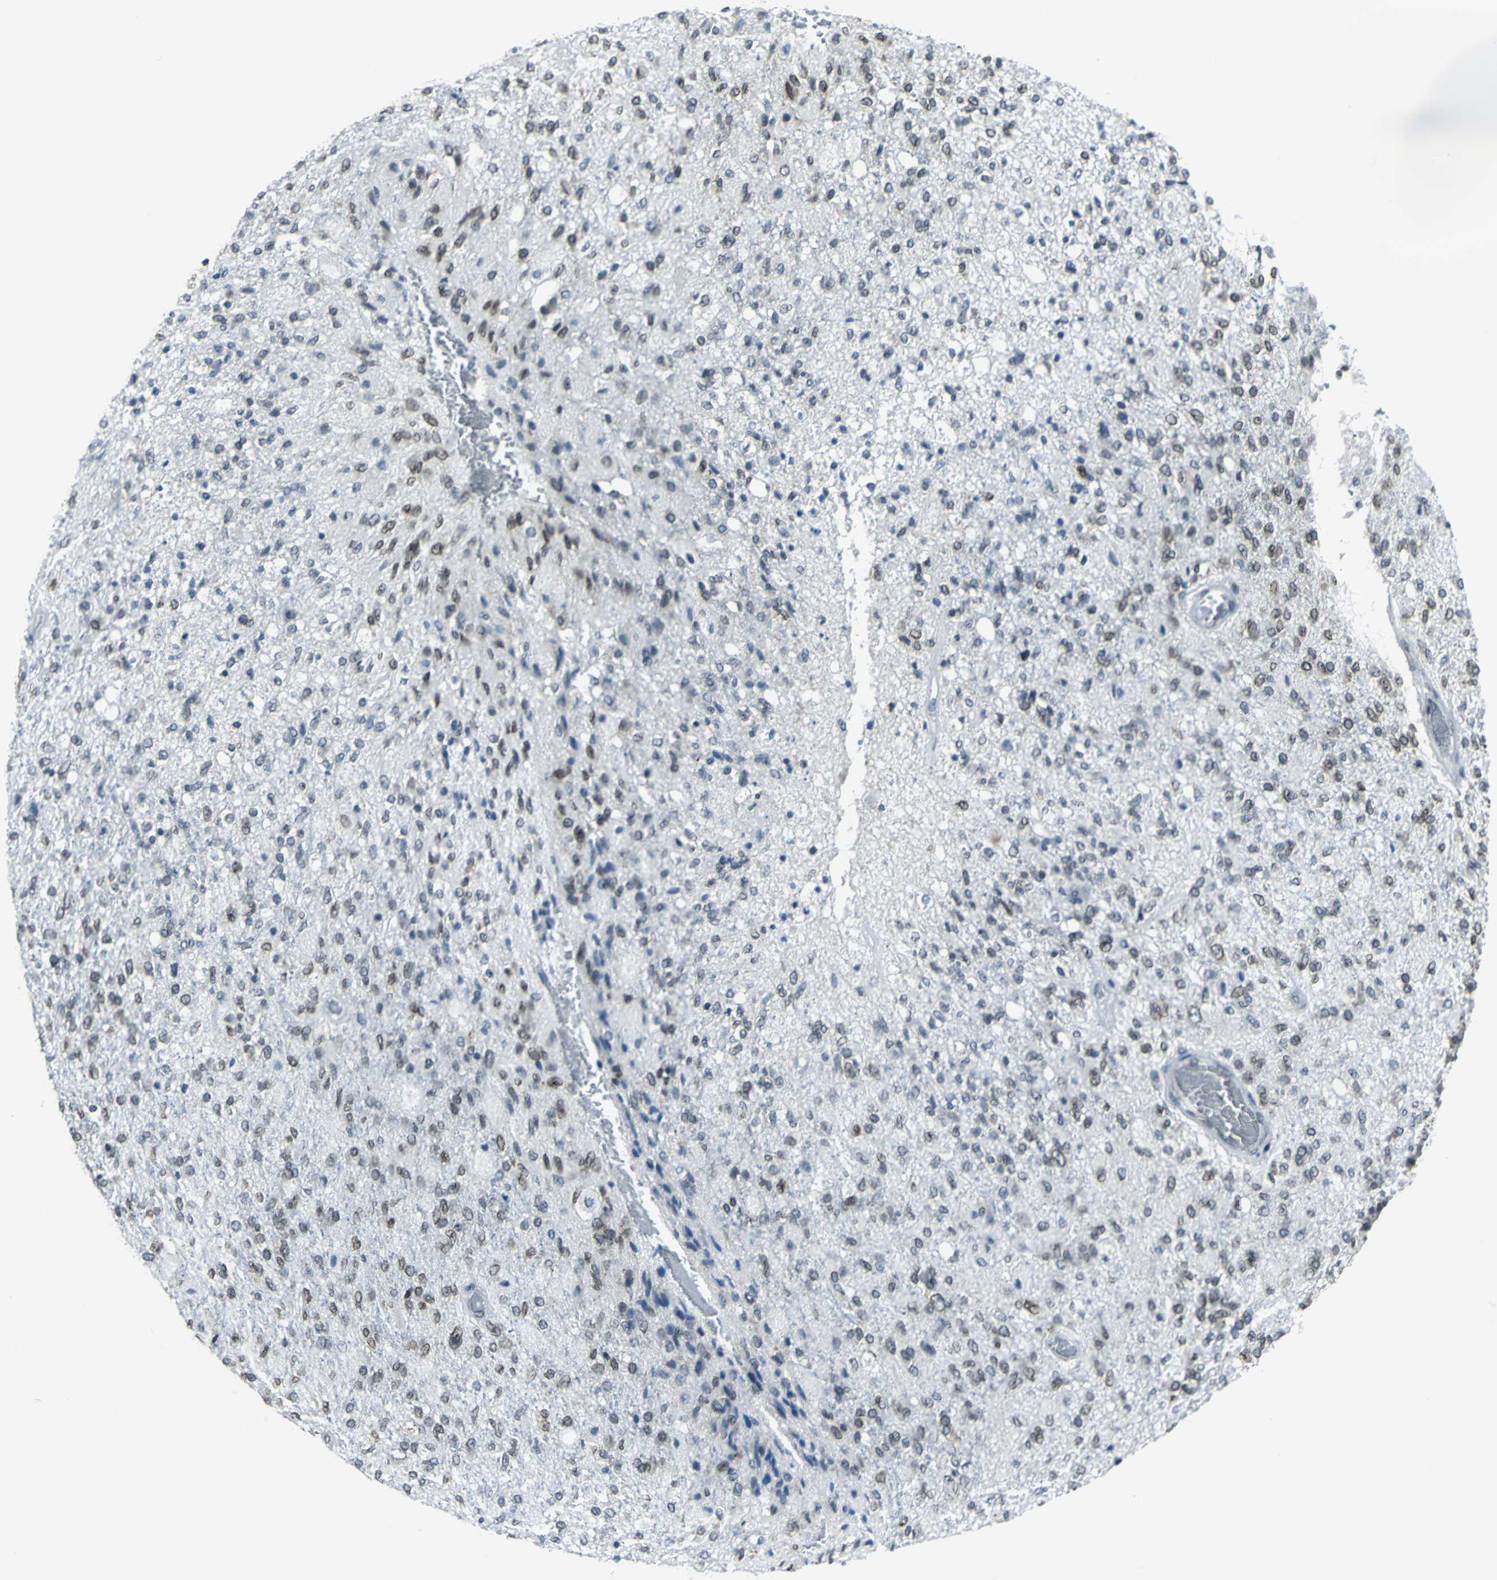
{"staining": {"intensity": "weak", "quantity": "25%-75%", "location": "cytoplasmic/membranous,nuclear"}, "tissue": "glioma", "cell_type": "Tumor cells", "image_type": "cancer", "snomed": [{"axis": "morphology", "description": "Normal tissue, NOS"}, {"axis": "morphology", "description": "Glioma, malignant, High grade"}, {"axis": "topography", "description": "Cerebral cortex"}], "caption": "Protein analysis of malignant glioma (high-grade) tissue demonstrates weak cytoplasmic/membranous and nuclear positivity in approximately 25%-75% of tumor cells. (brown staining indicates protein expression, while blue staining denotes nuclei).", "gene": "SNUPN", "patient": {"sex": "male", "age": 77}}